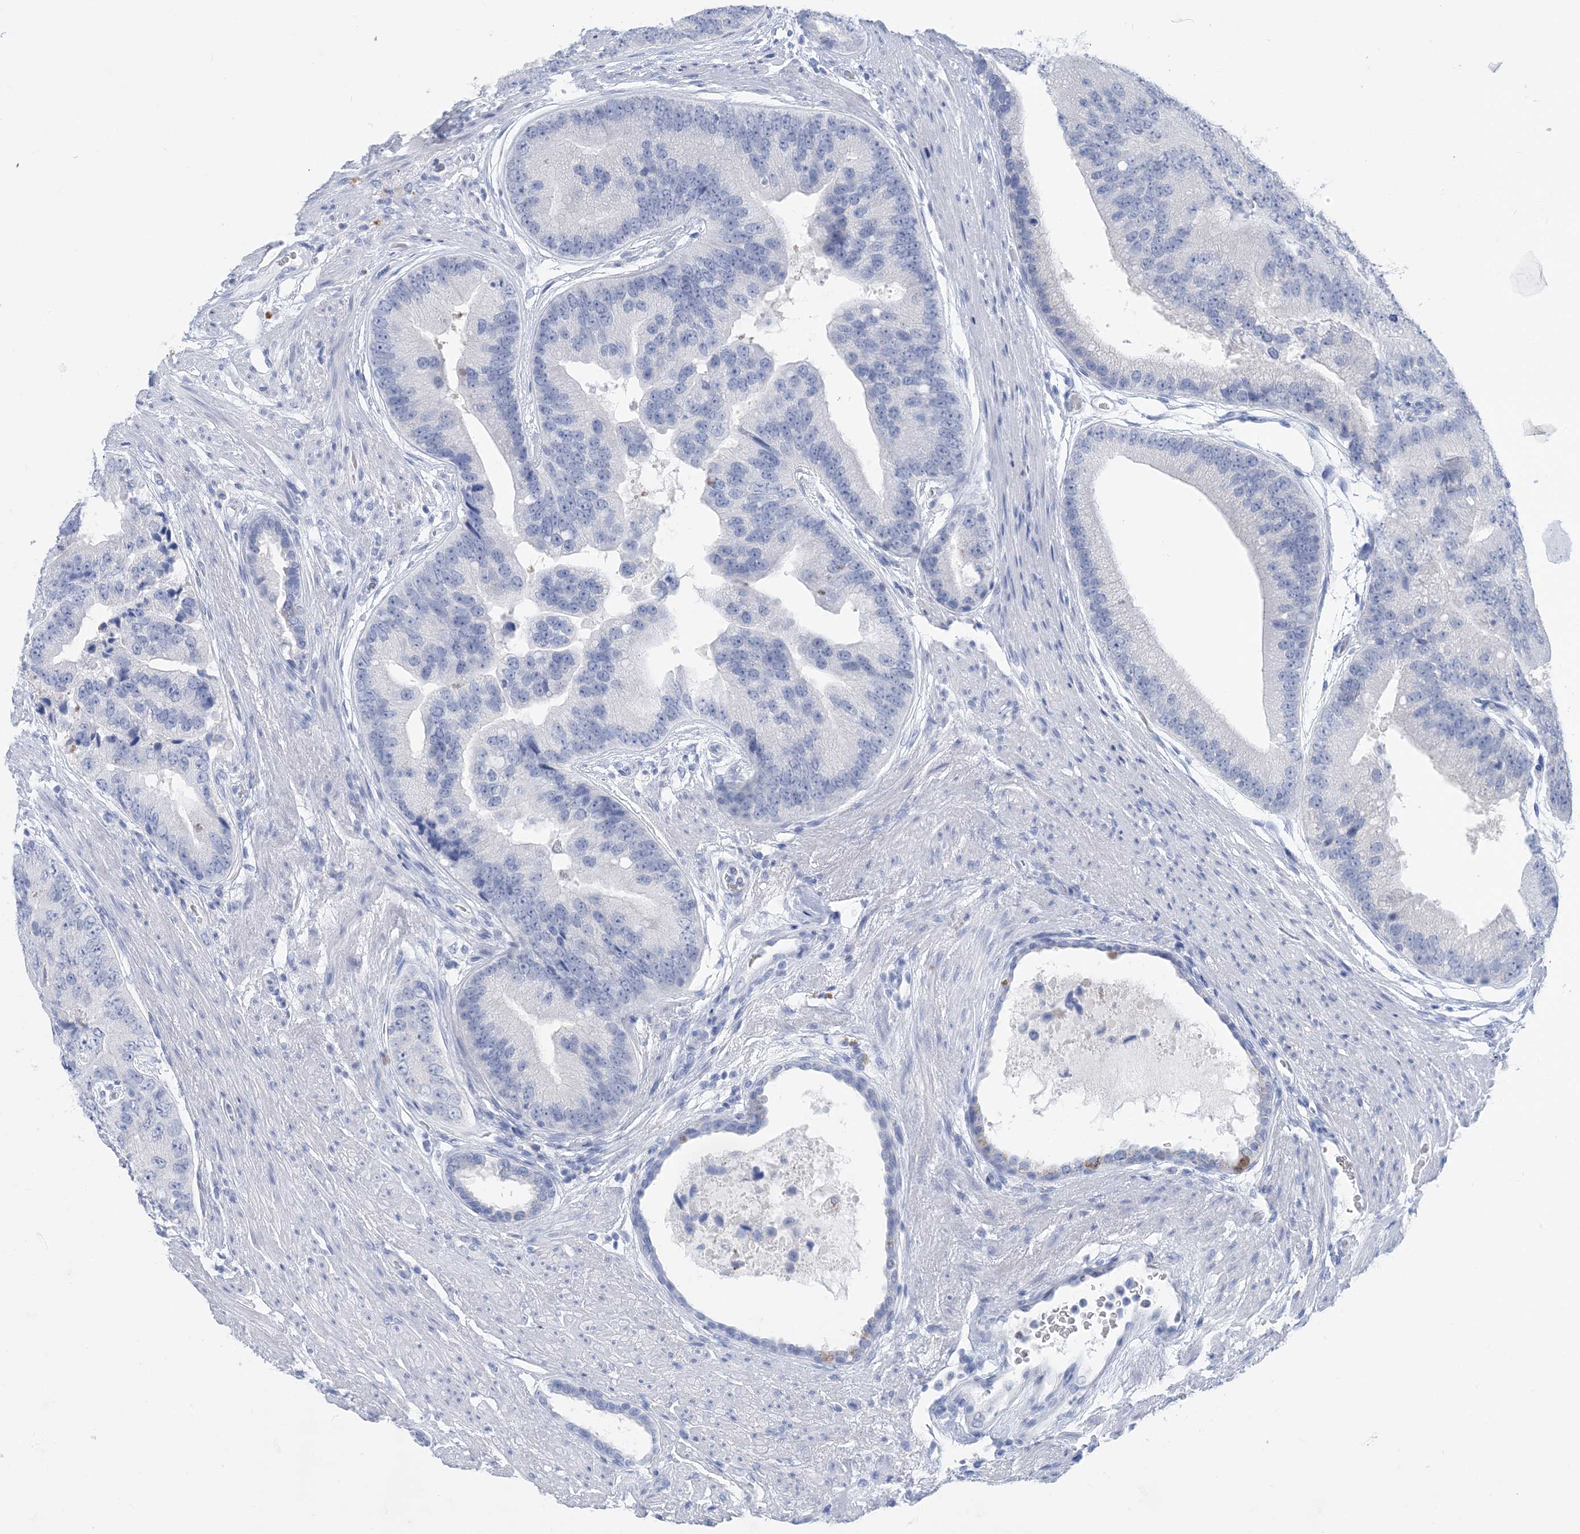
{"staining": {"intensity": "negative", "quantity": "none", "location": "none"}, "tissue": "prostate cancer", "cell_type": "Tumor cells", "image_type": "cancer", "snomed": [{"axis": "morphology", "description": "Adenocarcinoma, High grade"}, {"axis": "topography", "description": "Prostate"}], "caption": "IHC of prostate high-grade adenocarcinoma displays no positivity in tumor cells.", "gene": "SH3YL1", "patient": {"sex": "male", "age": 70}}